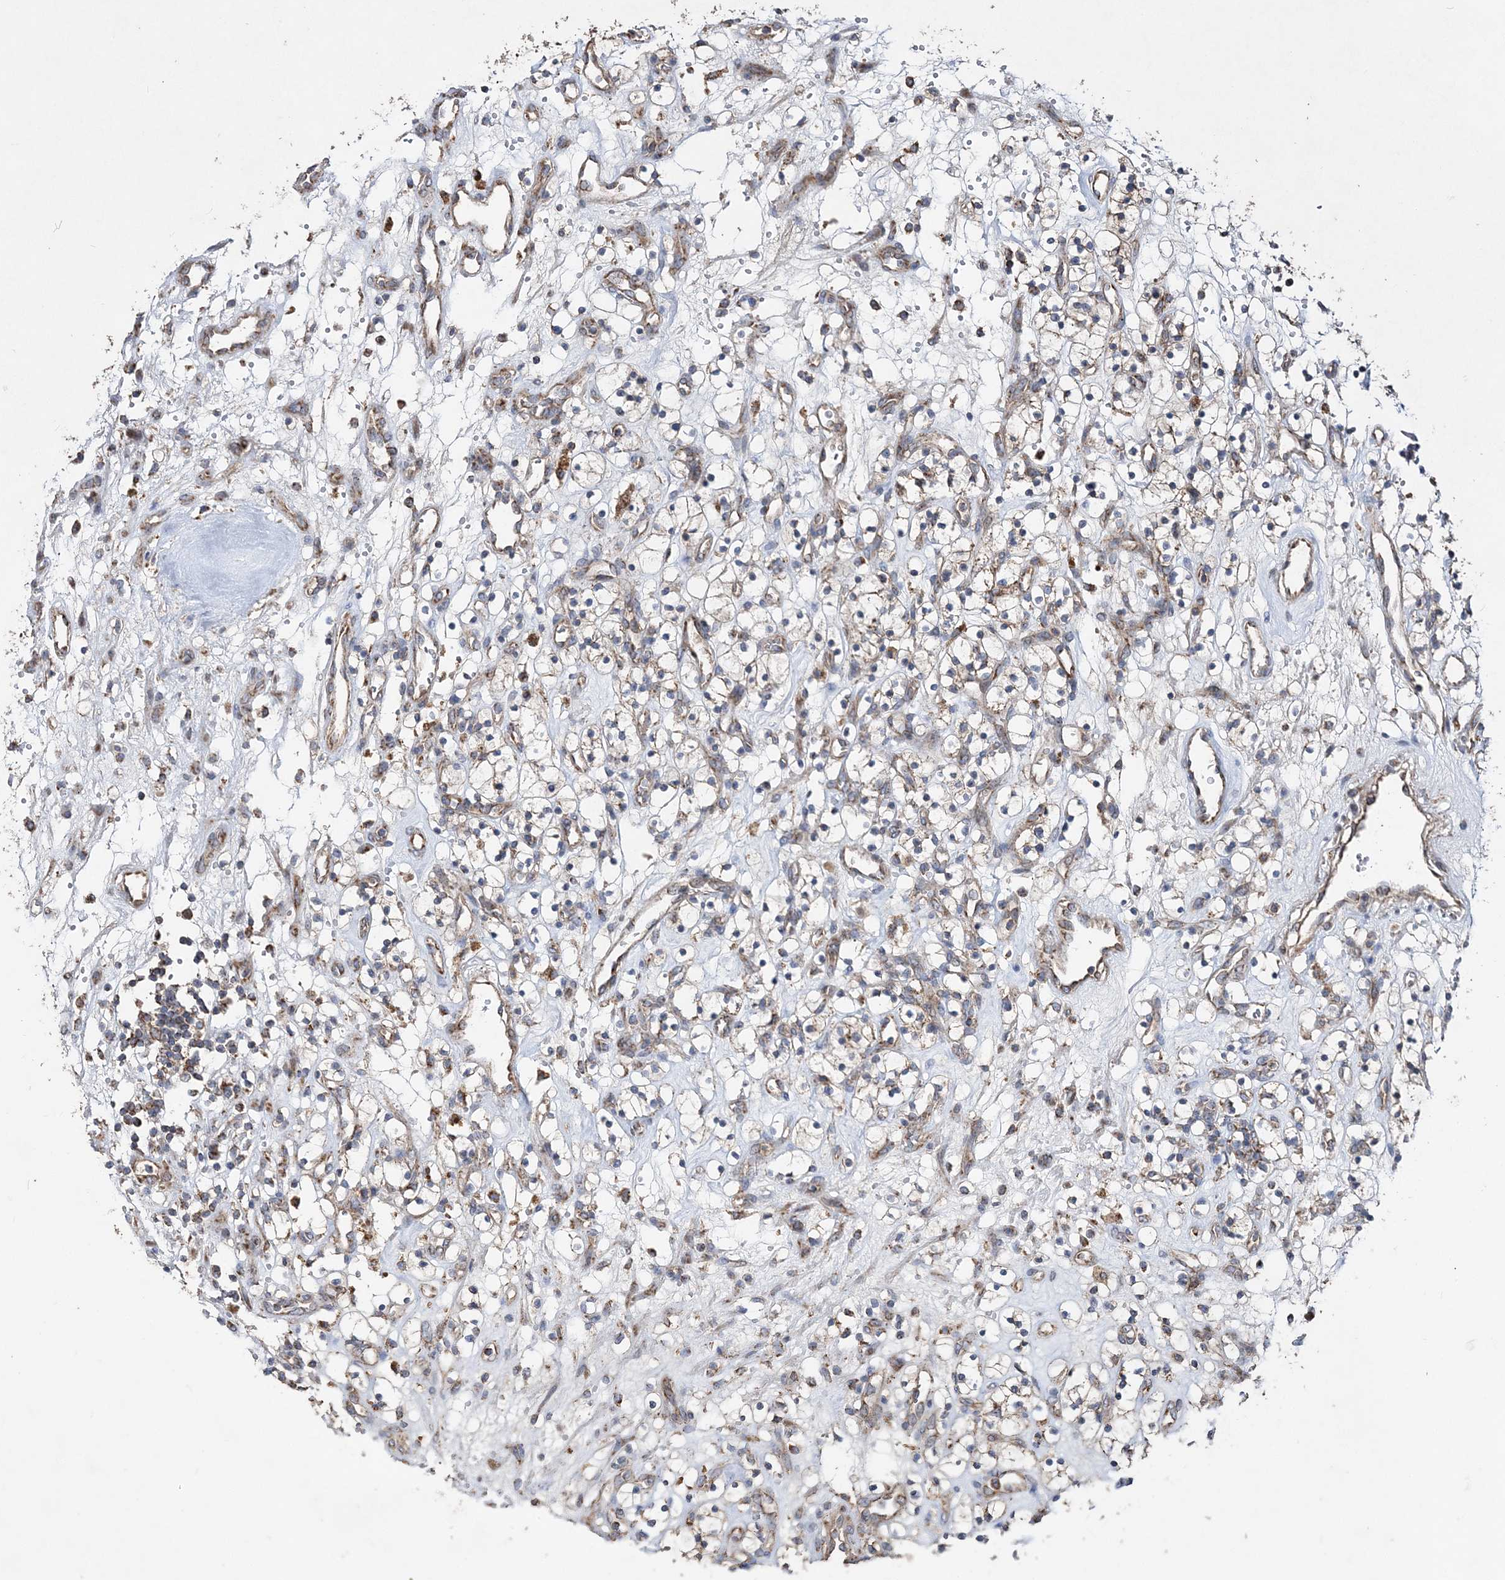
{"staining": {"intensity": "weak", "quantity": "25%-75%", "location": "cytoplasmic/membranous"}, "tissue": "renal cancer", "cell_type": "Tumor cells", "image_type": "cancer", "snomed": [{"axis": "morphology", "description": "Adenocarcinoma, NOS"}, {"axis": "topography", "description": "Kidney"}], "caption": "This photomicrograph demonstrates immunohistochemistry (IHC) staining of adenocarcinoma (renal), with low weak cytoplasmic/membranous staining in approximately 25%-75% of tumor cells.", "gene": "POC5", "patient": {"sex": "female", "age": 57}}